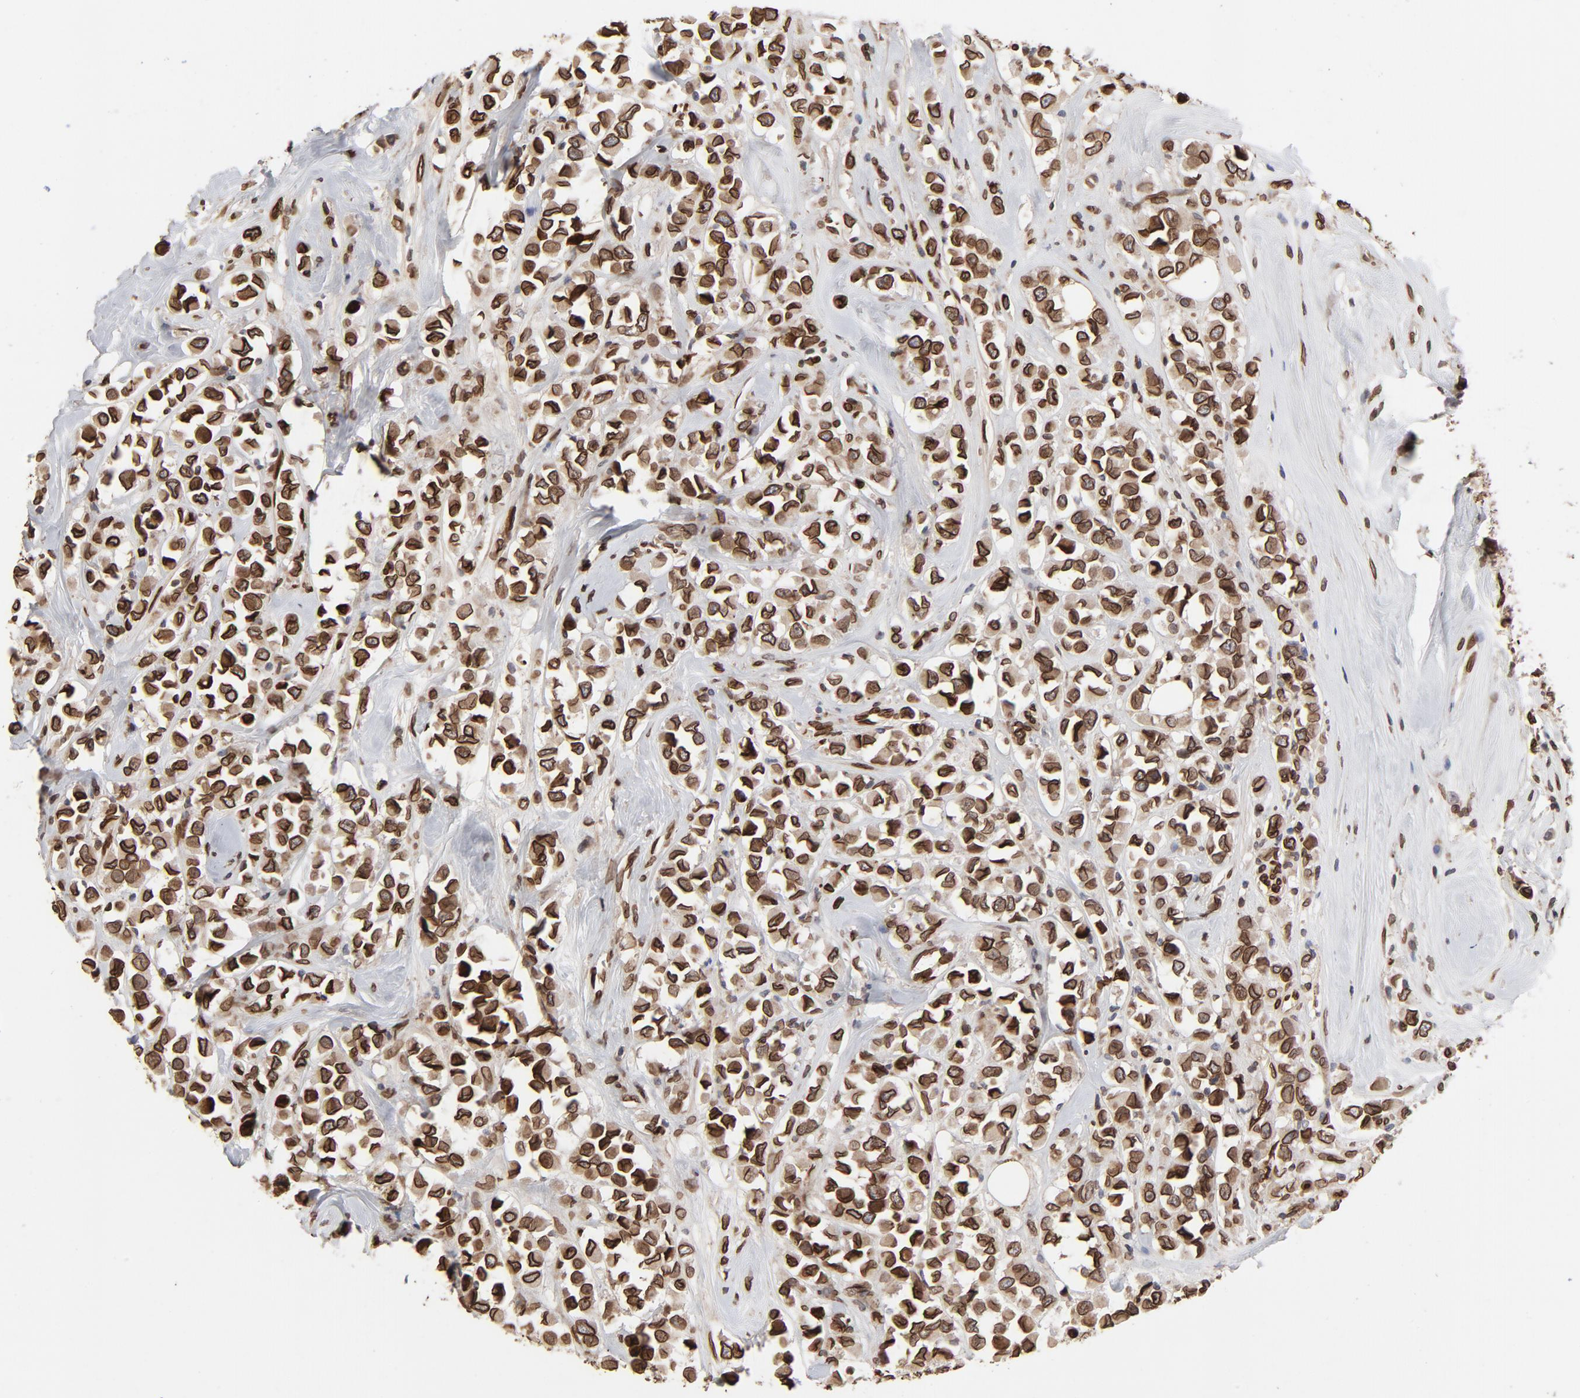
{"staining": {"intensity": "strong", "quantity": ">75%", "location": "cytoplasmic/membranous,nuclear"}, "tissue": "breast cancer", "cell_type": "Tumor cells", "image_type": "cancer", "snomed": [{"axis": "morphology", "description": "Duct carcinoma"}, {"axis": "topography", "description": "Breast"}], "caption": "Immunohistochemistry (IHC) of infiltrating ductal carcinoma (breast) exhibits high levels of strong cytoplasmic/membranous and nuclear staining in approximately >75% of tumor cells.", "gene": "LMNA", "patient": {"sex": "female", "age": 61}}